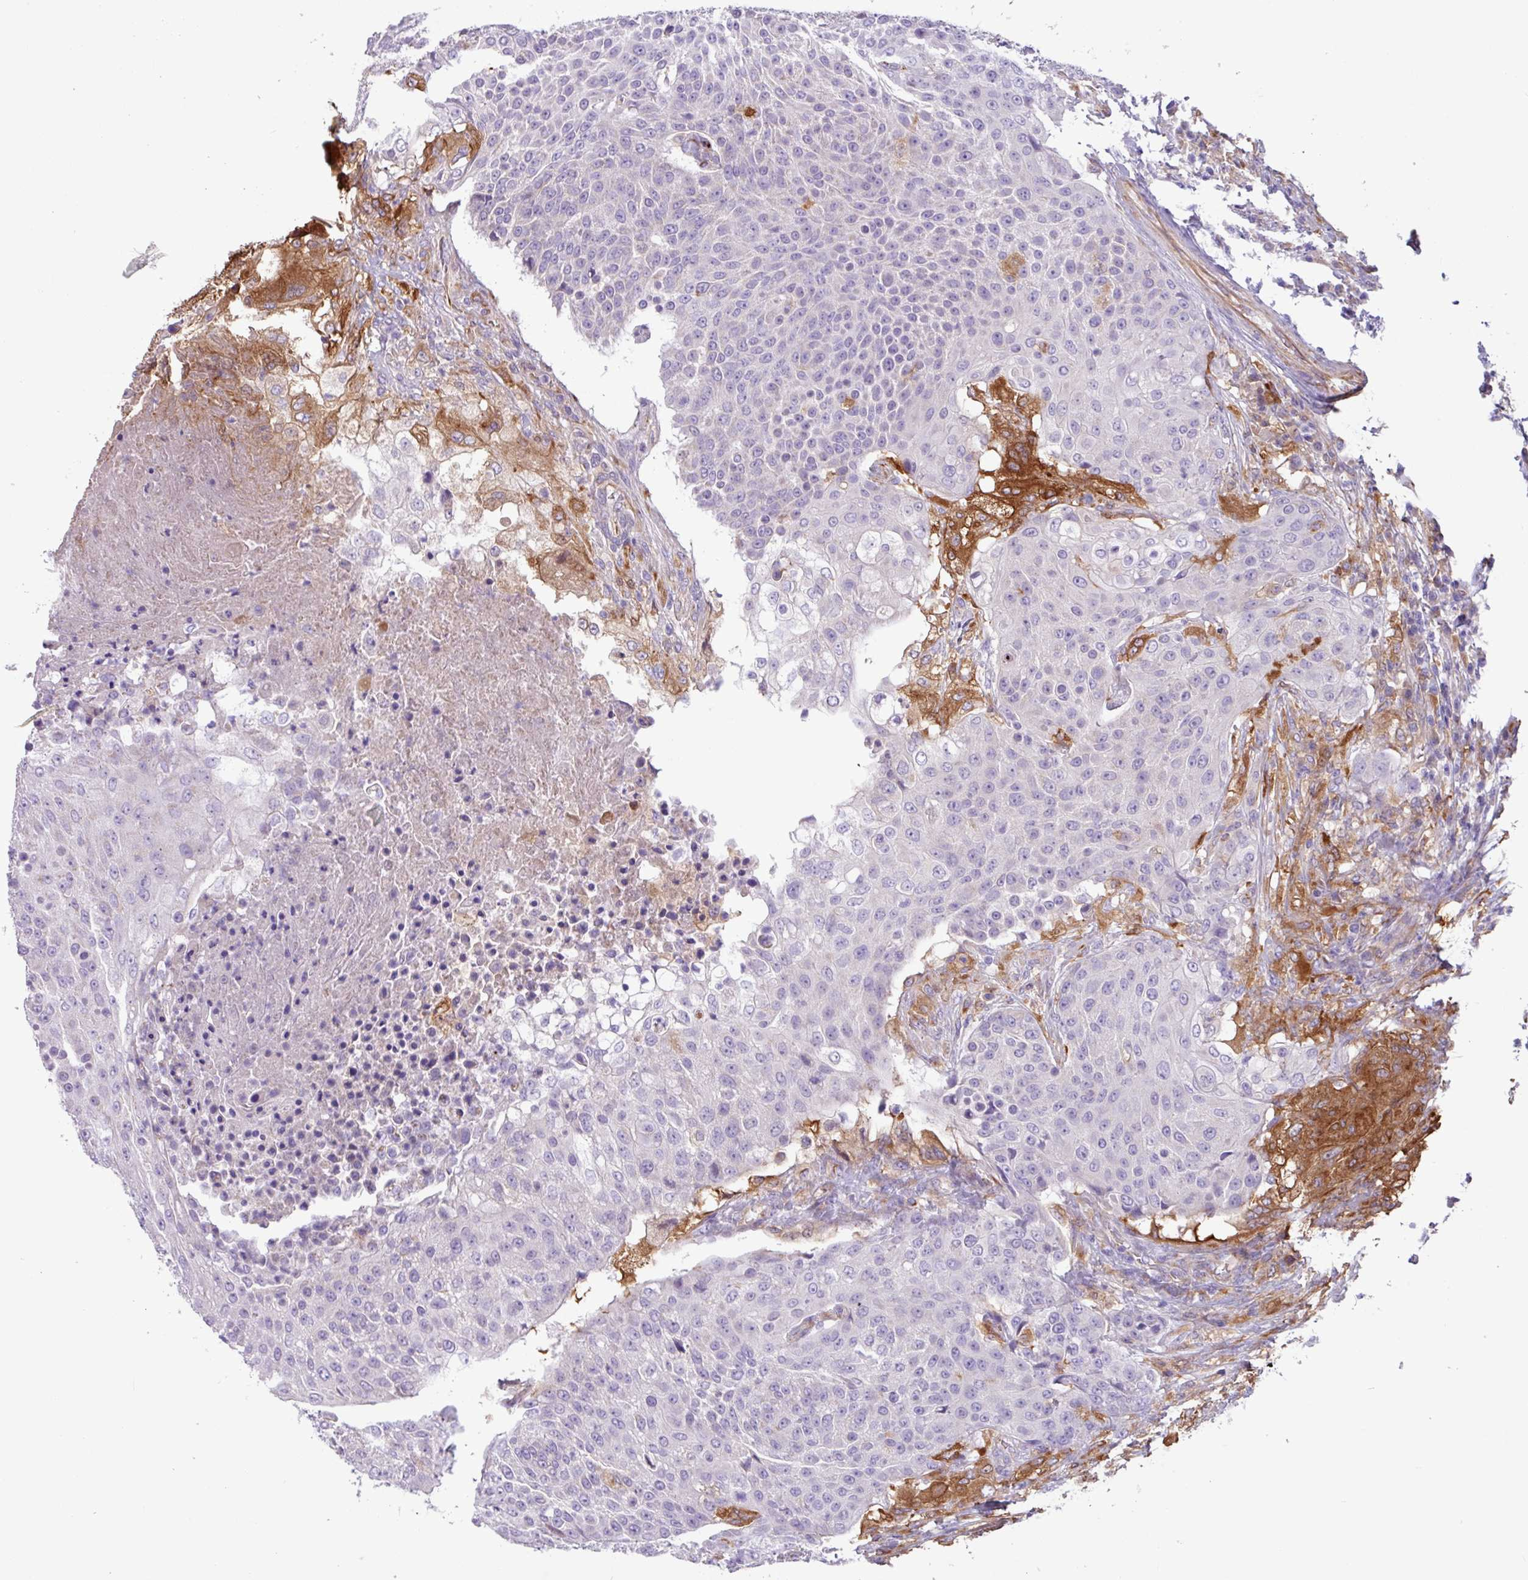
{"staining": {"intensity": "negative", "quantity": "none", "location": "none"}, "tissue": "urothelial cancer", "cell_type": "Tumor cells", "image_type": "cancer", "snomed": [{"axis": "morphology", "description": "Urothelial carcinoma, High grade"}, {"axis": "topography", "description": "Urinary bladder"}], "caption": "Immunohistochemistry of human urothelial carcinoma (high-grade) demonstrates no positivity in tumor cells. (Stains: DAB (3,3'-diaminobenzidine) IHC with hematoxylin counter stain, Microscopy: brightfield microscopy at high magnification).", "gene": "MRM2", "patient": {"sex": "female", "age": 63}}